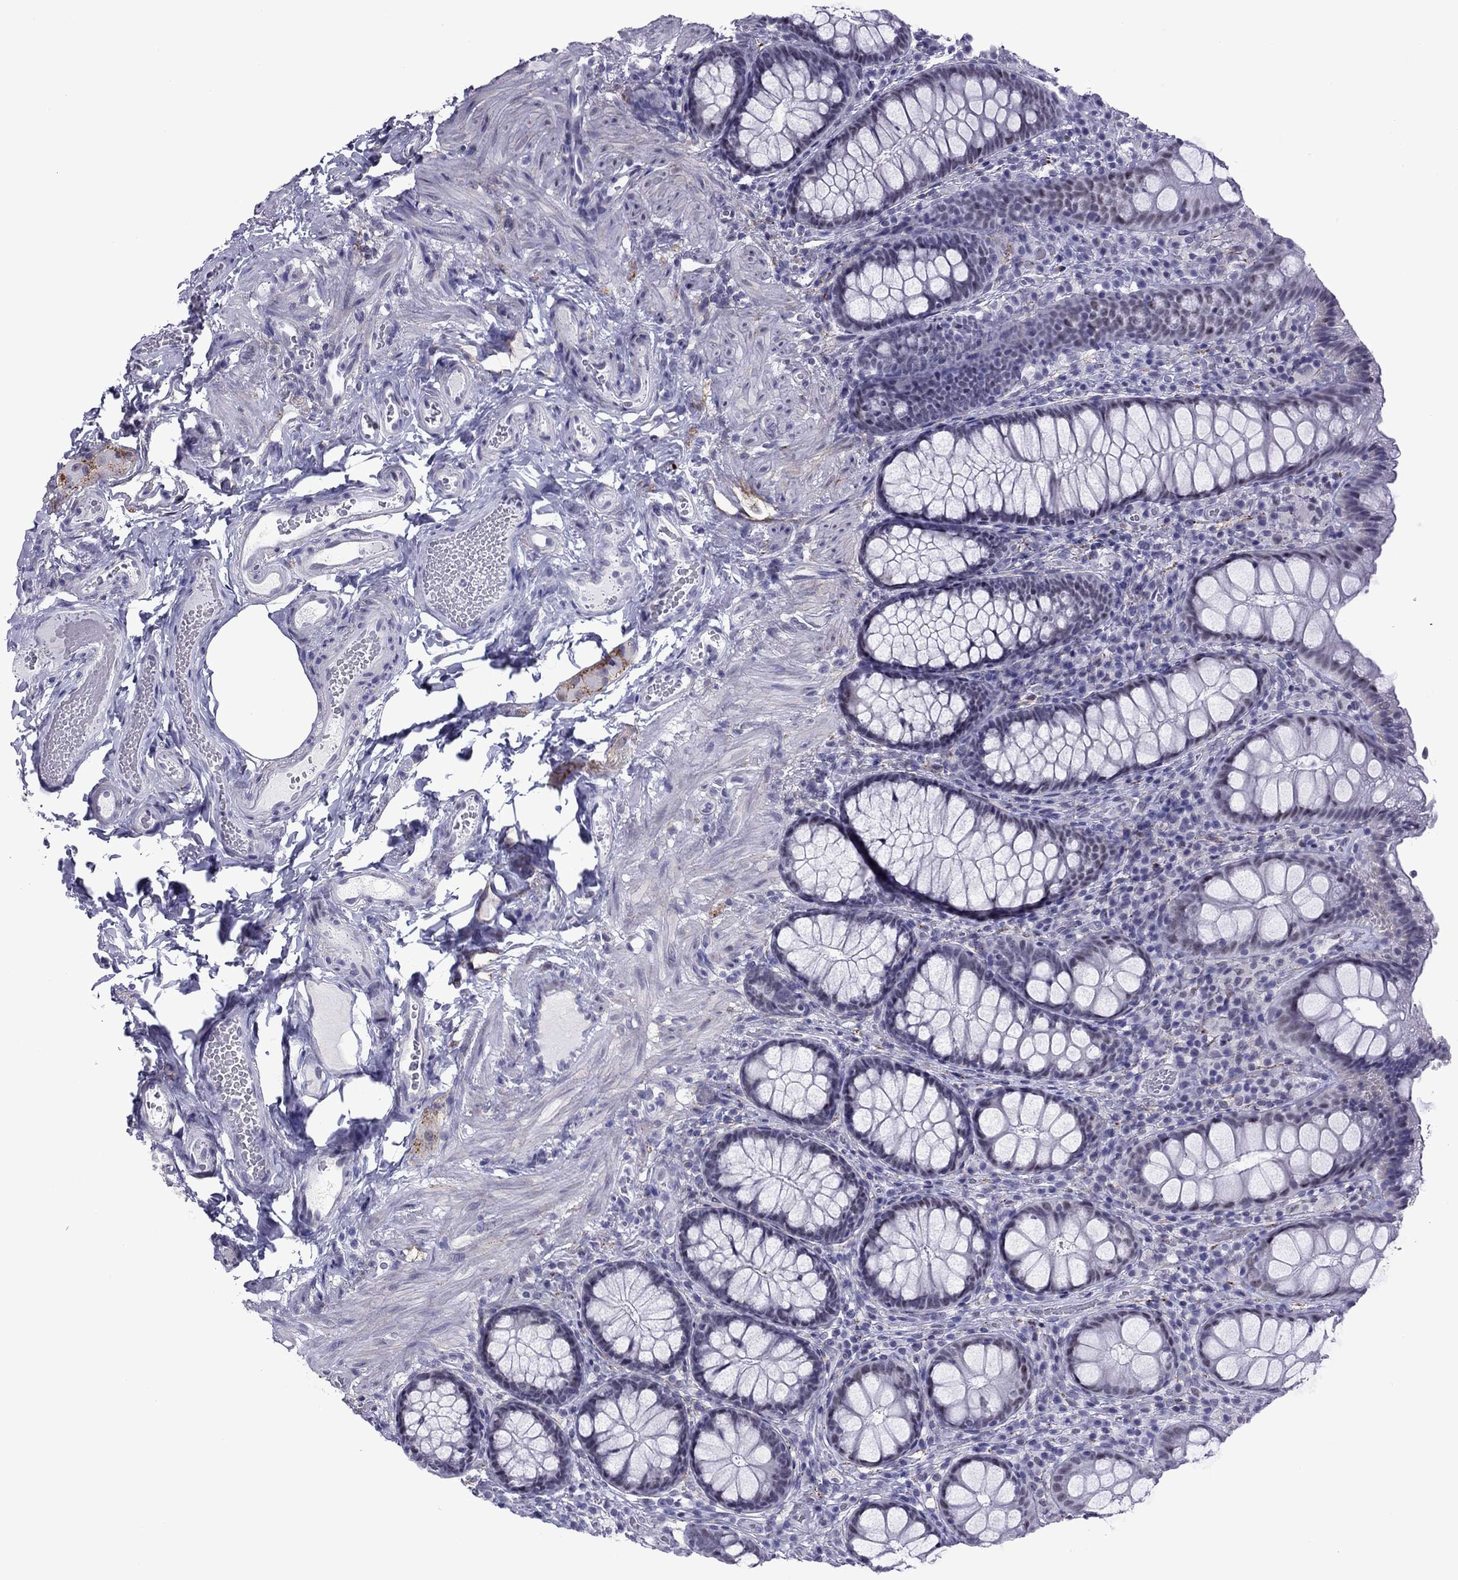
{"staining": {"intensity": "negative", "quantity": "none", "location": "none"}, "tissue": "colon", "cell_type": "Endothelial cells", "image_type": "normal", "snomed": [{"axis": "morphology", "description": "Normal tissue, NOS"}, {"axis": "topography", "description": "Colon"}], "caption": "Human colon stained for a protein using immunohistochemistry exhibits no expression in endothelial cells.", "gene": "ZNF646", "patient": {"sex": "female", "age": 86}}